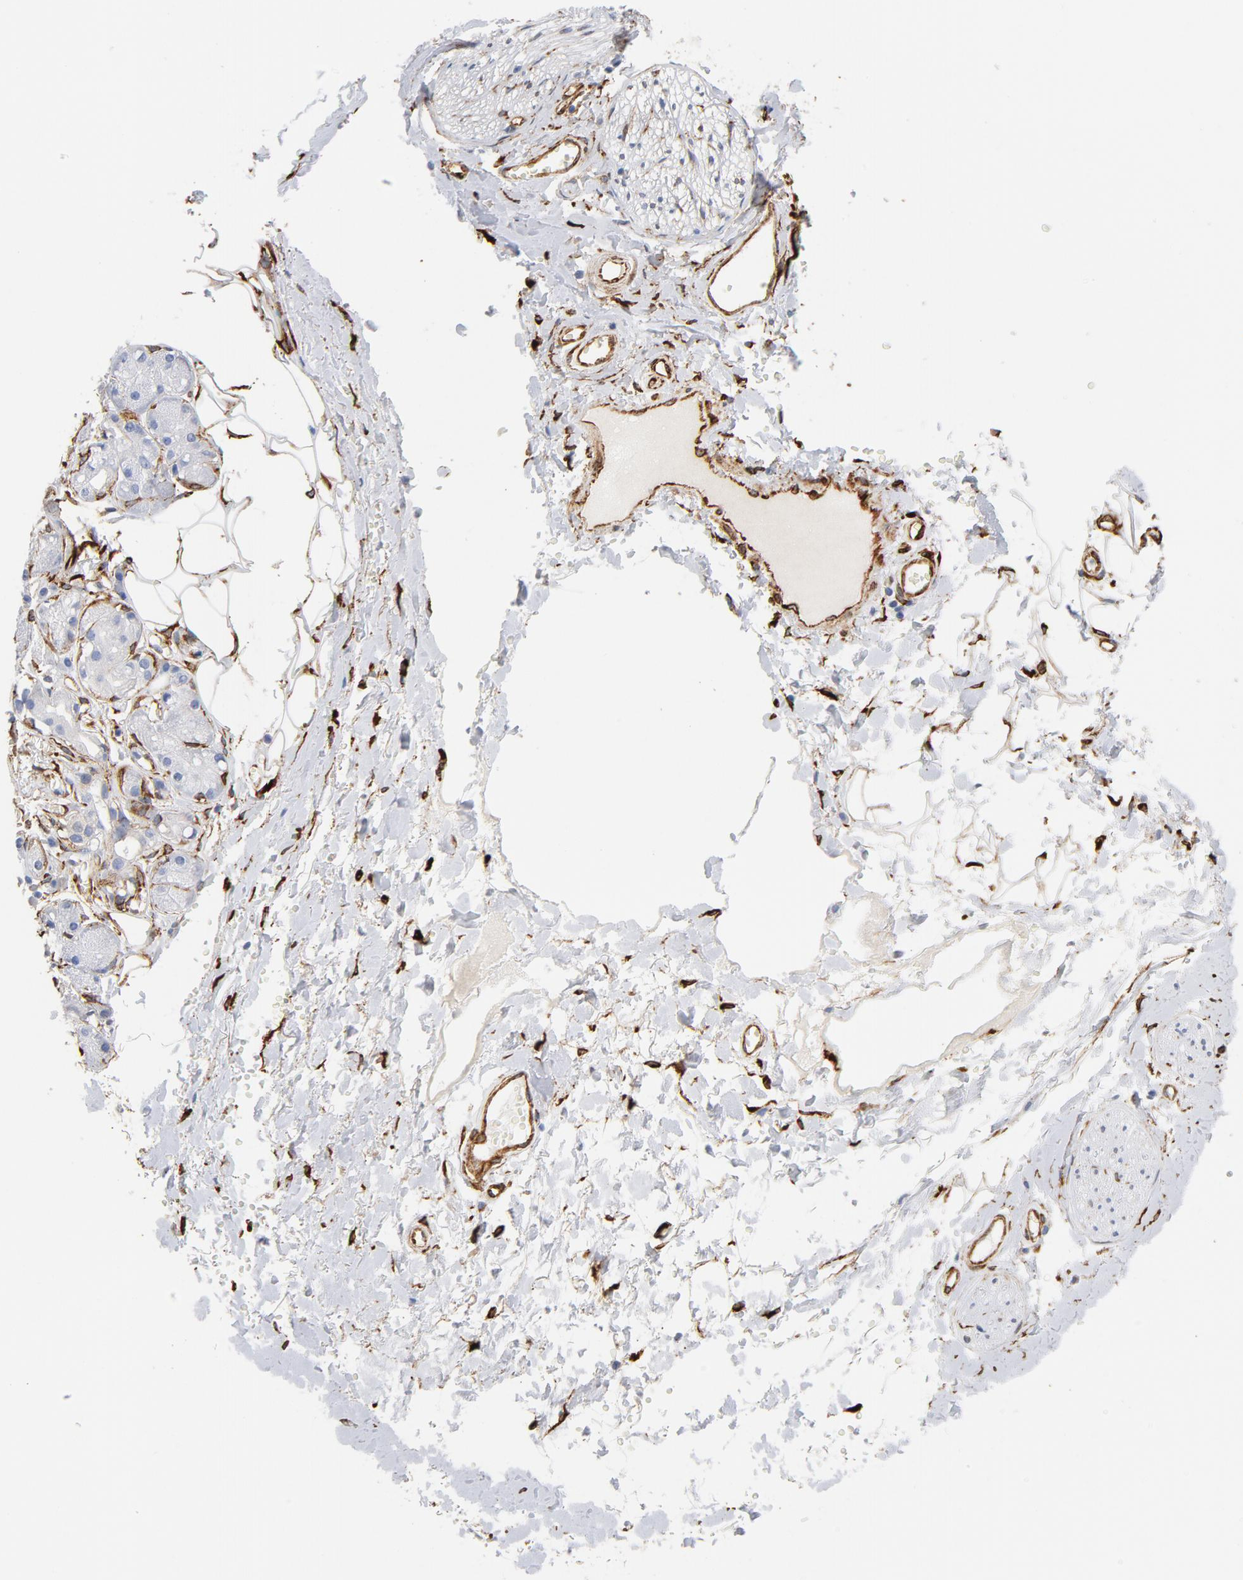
{"staining": {"intensity": "moderate", "quantity": ">75%", "location": "cytoplasmic/membranous"}, "tissue": "adipose tissue", "cell_type": "Adipocytes", "image_type": "normal", "snomed": [{"axis": "morphology", "description": "Normal tissue, NOS"}, {"axis": "morphology", "description": "Inflammation, NOS"}, {"axis": "topography", "description": "Salivary gland"}, {"axis": "topography", "description": "Peripheral nerve tissue"}], "caption": "Unremarkable adipose tissue exhibits moderate cytoplasmic/membranous staining in approximately >75% of adipocytes, visualized by immunohistochemistry.", "gene": "SERPINH1", "patient": {"sex": "female", "age": 75}}